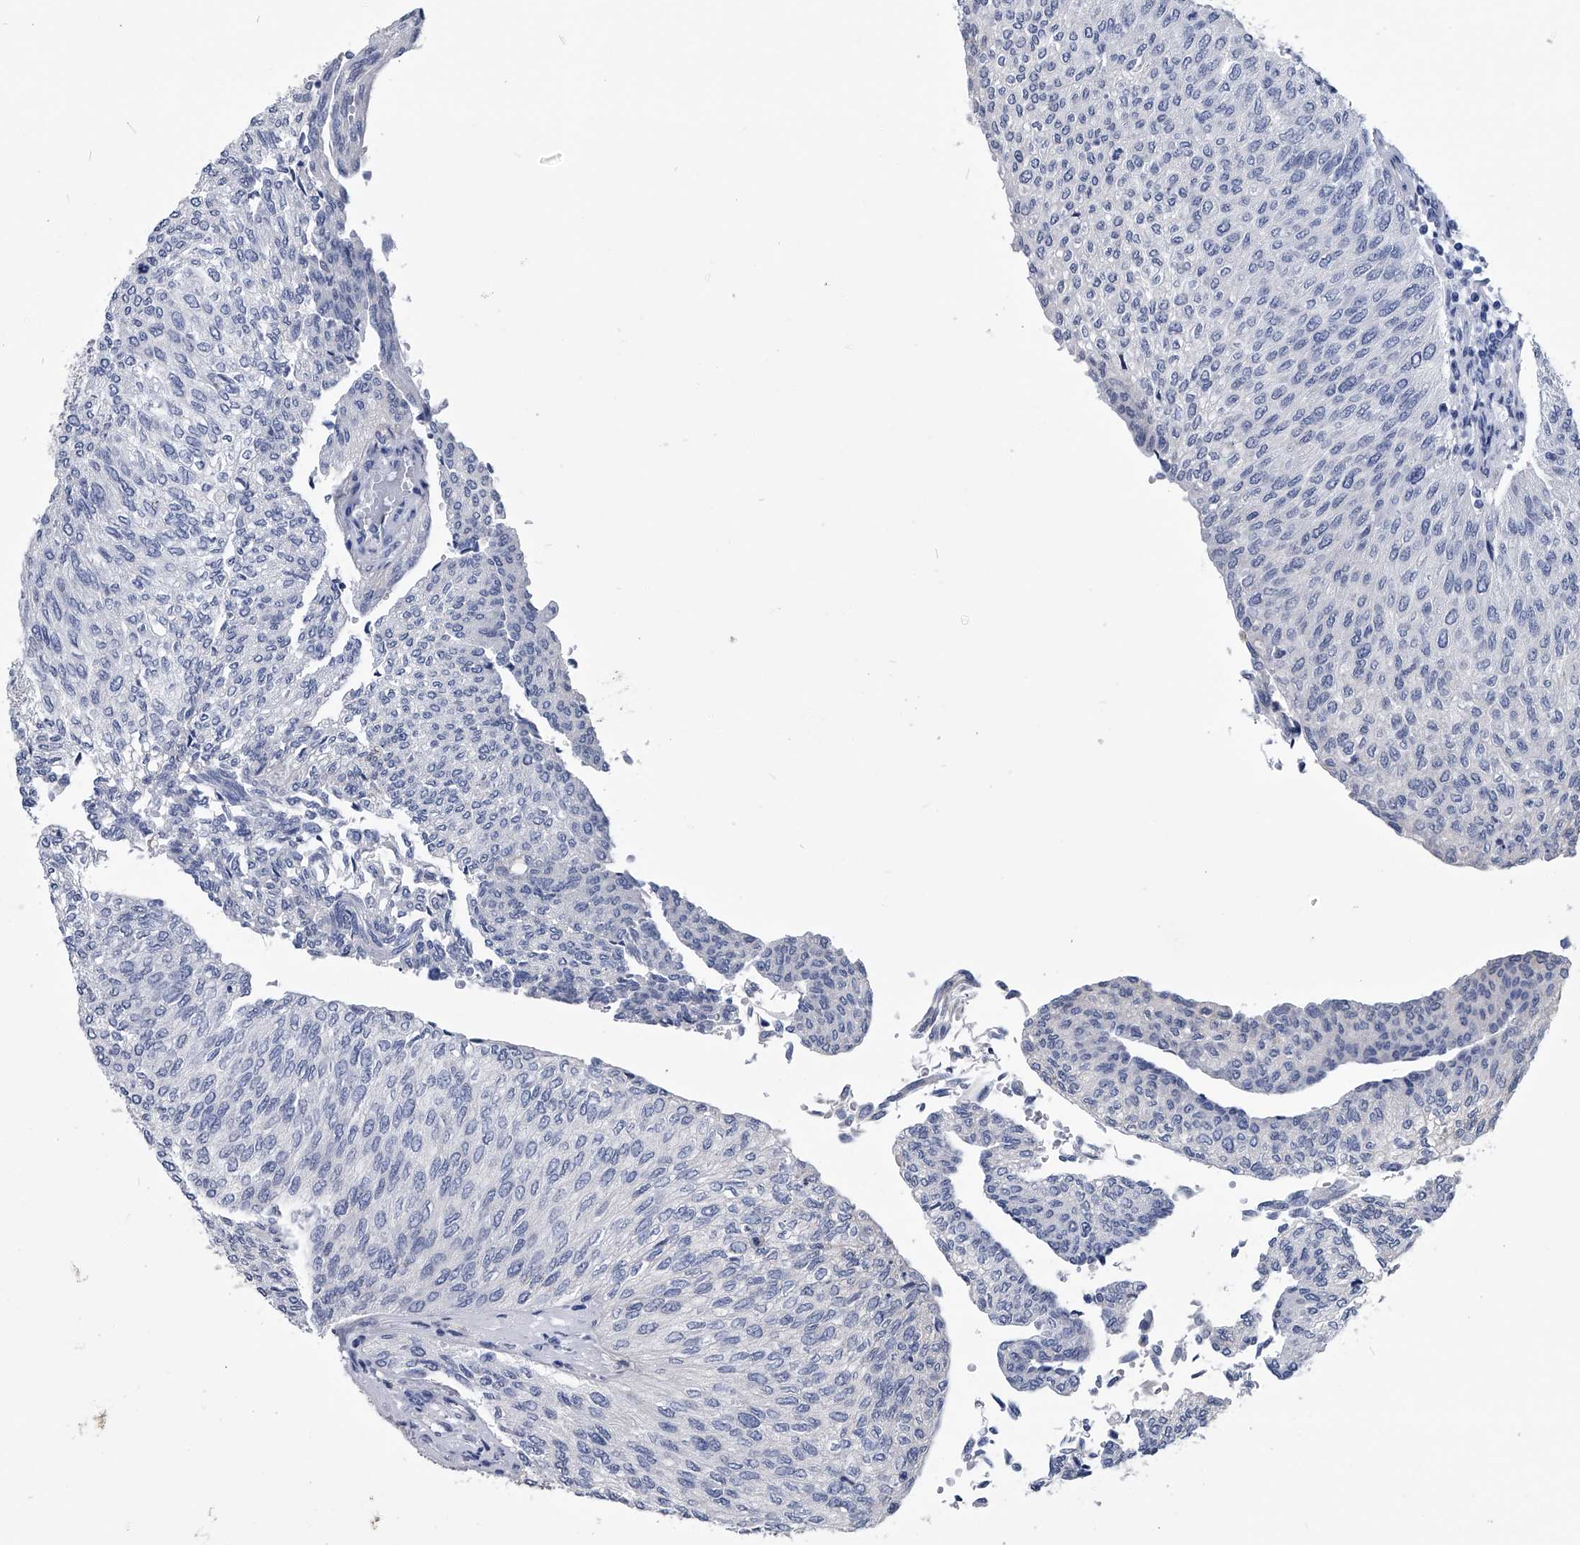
{"staining": {"intensity": "moderate", "quantity": "<25%", "location": "cytoplasmic/membranous,nuclear"}, "tissue": "urothelial cancer", "cell_type": "Tumor cells", "image_type": "cancer", "snomed": [{"axis": "morphology", "description": "Urothelial carcinoma, Low grade"}, {"axis": "topography", "description": "Urinary bladder"}], "caption": "Urothelial cancer stained with a brown dye exhibits moderate cytoplasmic/membranous and nuclear positive staining in approximately <25% of tumor cells.", "gene": "PDXK", "patient": {"sex": "female", "age": 79}}